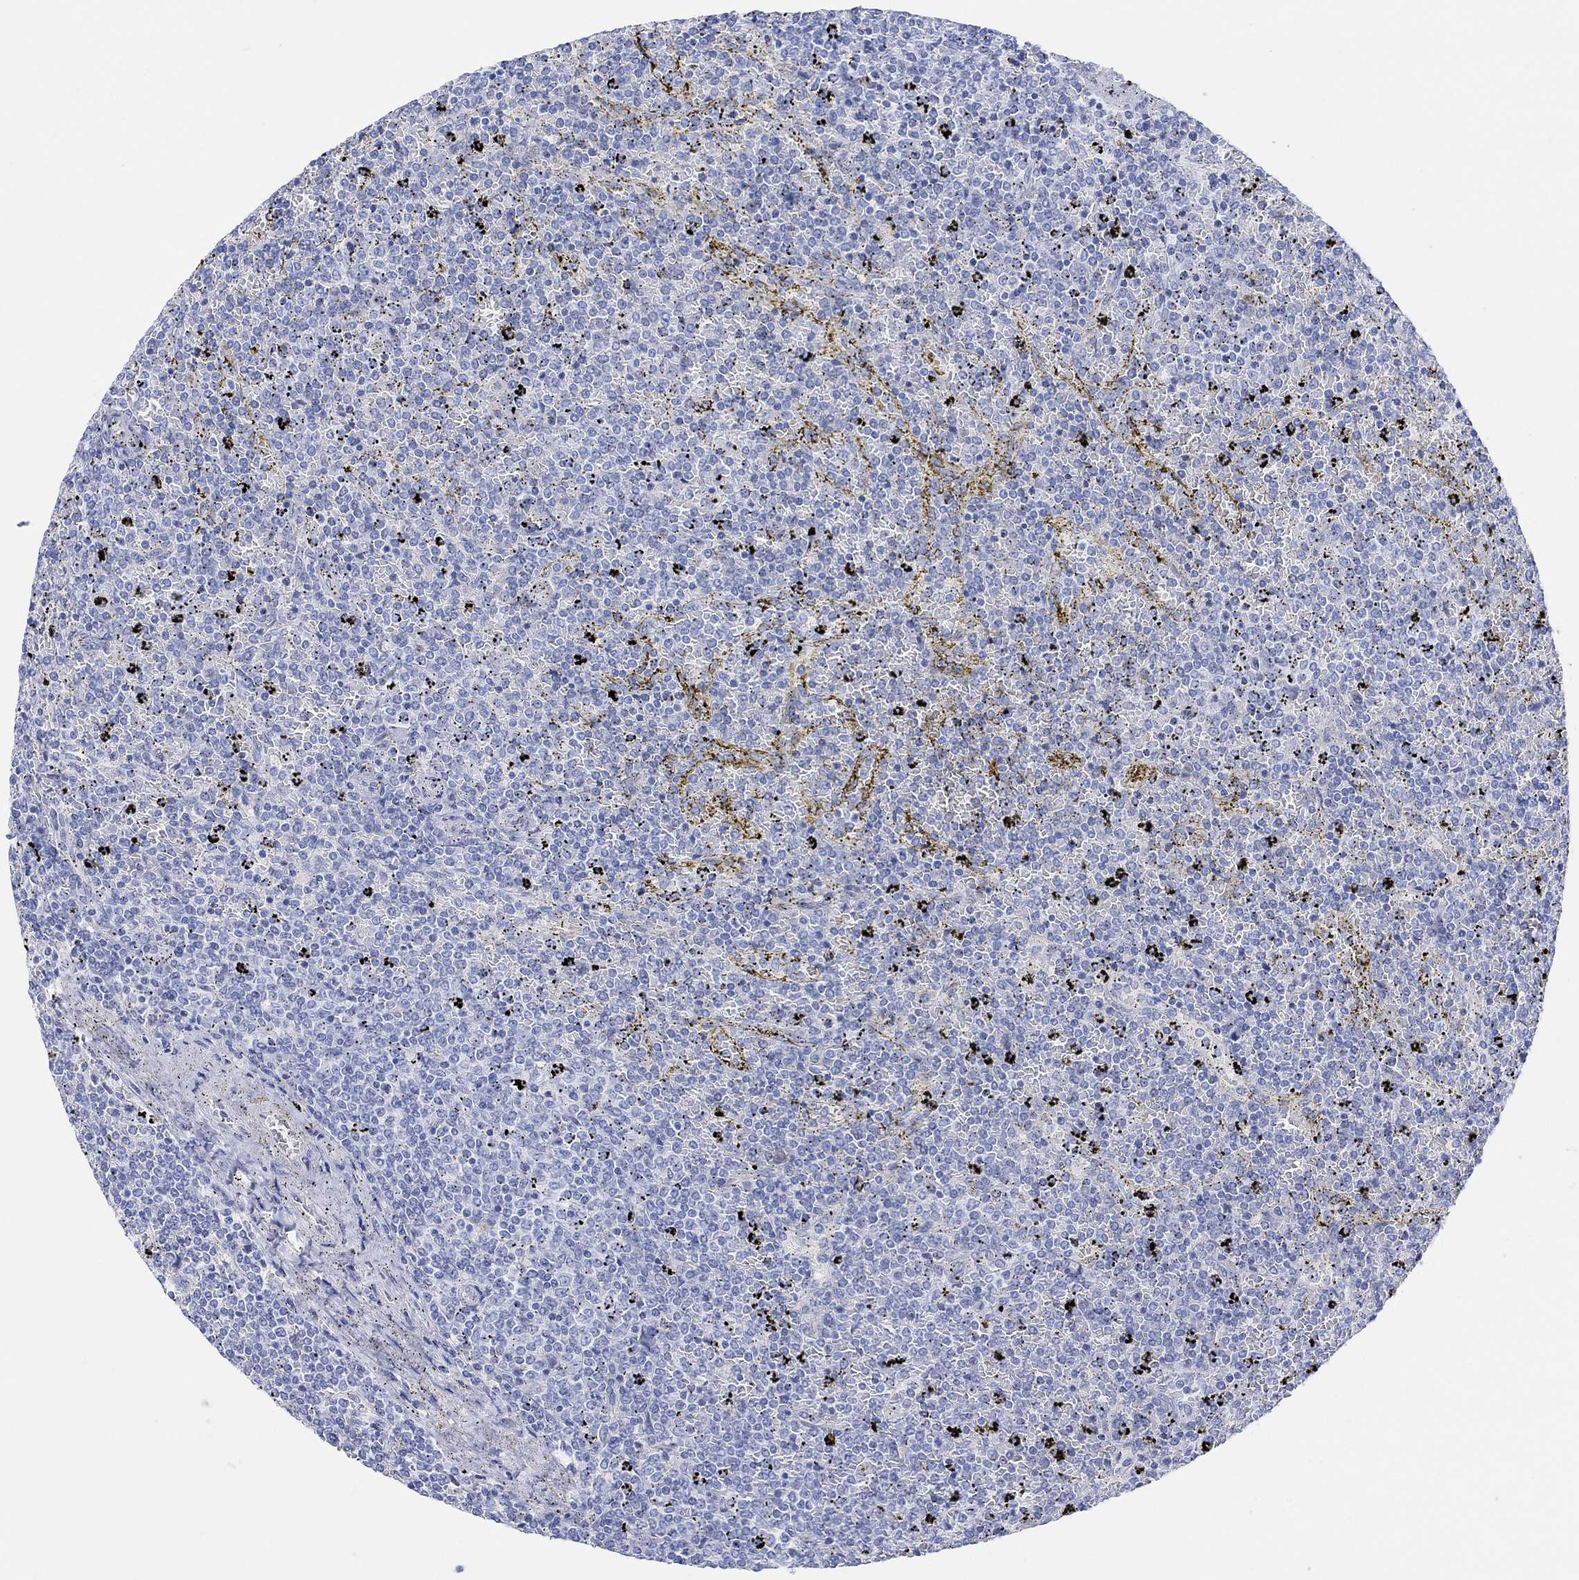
{"staining": {"intensity": "negative", "quantity": "none", "location": "none"}, "tissue": "lymphoma", "cell_type": "Tumor cells", "image_type": "cancer", "snomed": [{"axis": "morphology", "description": "Malignant lymphoma, non-Hodgkin's type, Low grade"}, {"axis": "topography", "description": "Spleen"}], "caption": "Immunohistochemical staining of lymphoma exhibits no significant positivity in tumor cells.", "gene": "GNG13", "patient": {"sex": "female", "age": 77}}